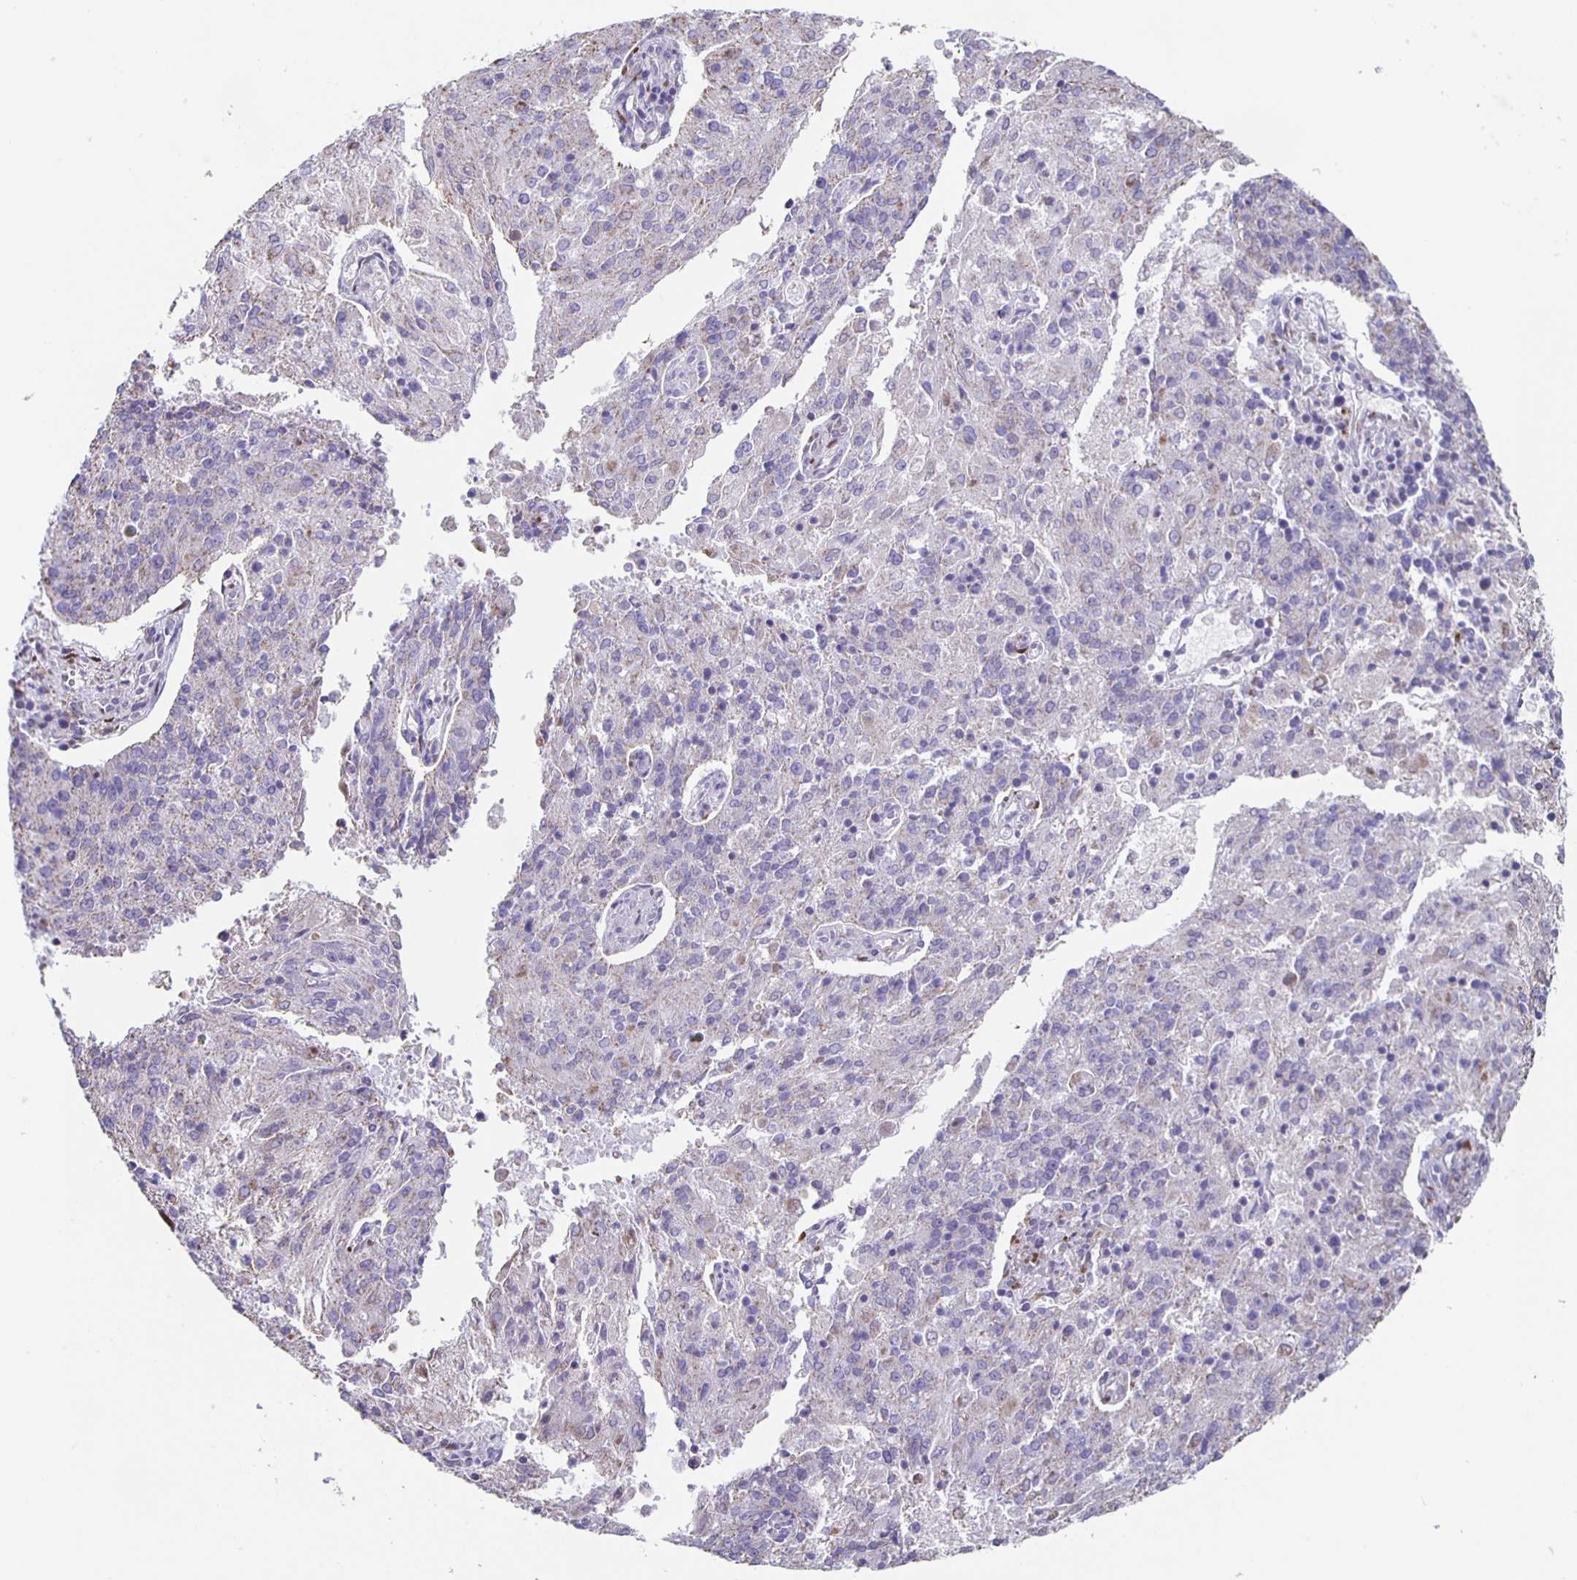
{"staining": {"intensity": "negative", "quantity": "none", "location": "none"}, "tissue": "endometrial cancer", "cell_type": "Tumor cells", "image_type": "cancer", "snomed": [{"axis": "morphology", "description": "Adenocarcinoma, NOS"}, {"axis": "topography", "description": "Endometrium"}], "caption": "Immunohistochemistry (IHC) histopathology image of neoplastic tissue: endometrial cancer stained with DAB displays no significant protein staining in tumor cells.", "gene": "TPPP", "patient": {"sex": "female", "age": 82}}